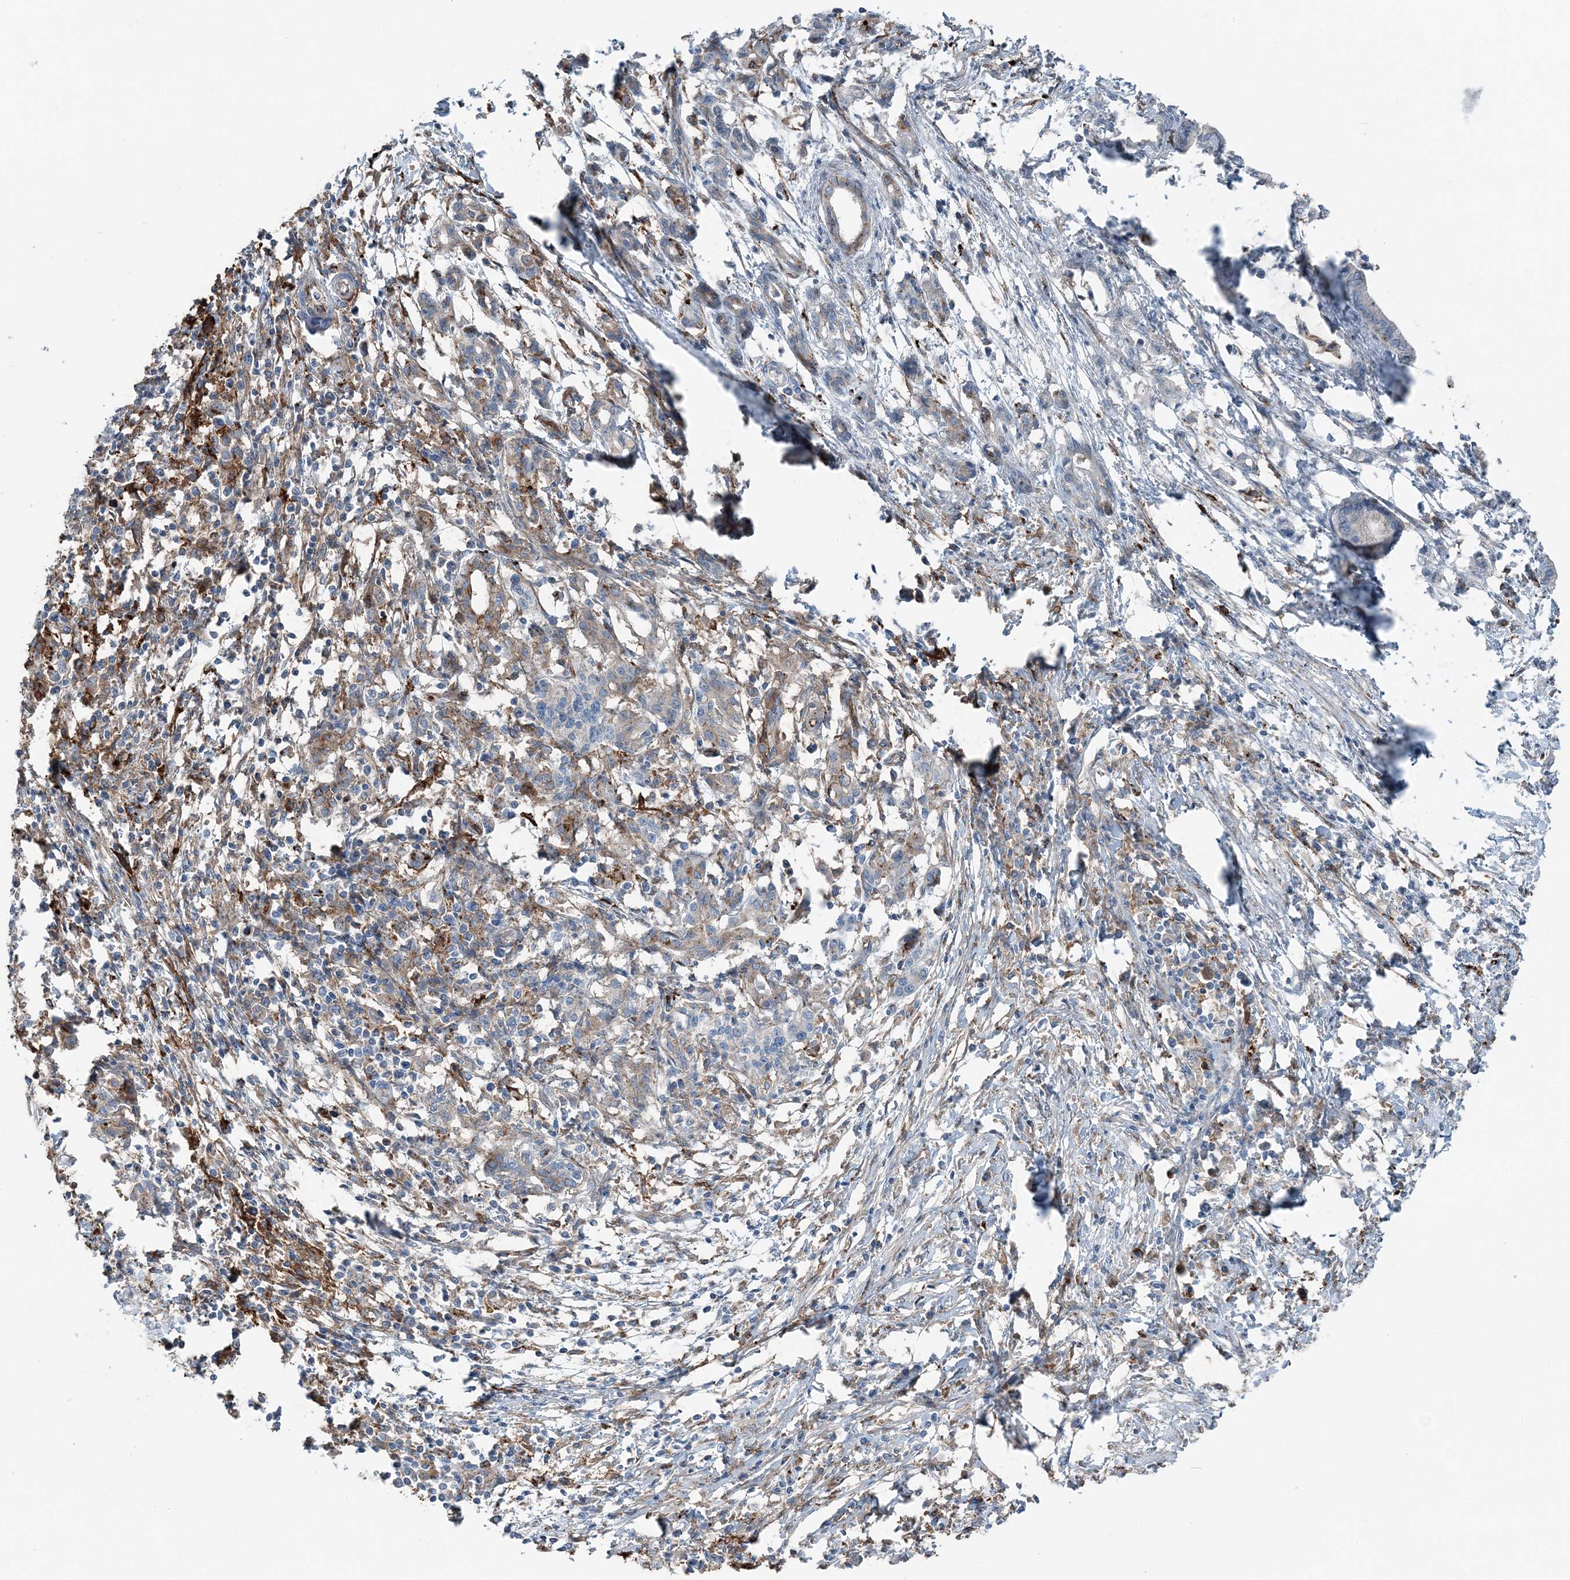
{"staining": {"intensity": "weak", "quantity": "<25%", "location": "cytoplasmic/membranous"}, "tissue": "pancreatic cancer", "cell_type": "Tumor cells", "image_type": "cancer", "snomed": [{"axis": "morphology", "description": "Adenocarcinoma, NOS"}, {"axis": "topography", "description": "Pancreas"}], "caption": "Histopathology image shows no significant protein positivity in tumor cells of adenocarcinoma (pancreatic).", "gene": "KY", "patient": {"sex": "female", "age": 55}}